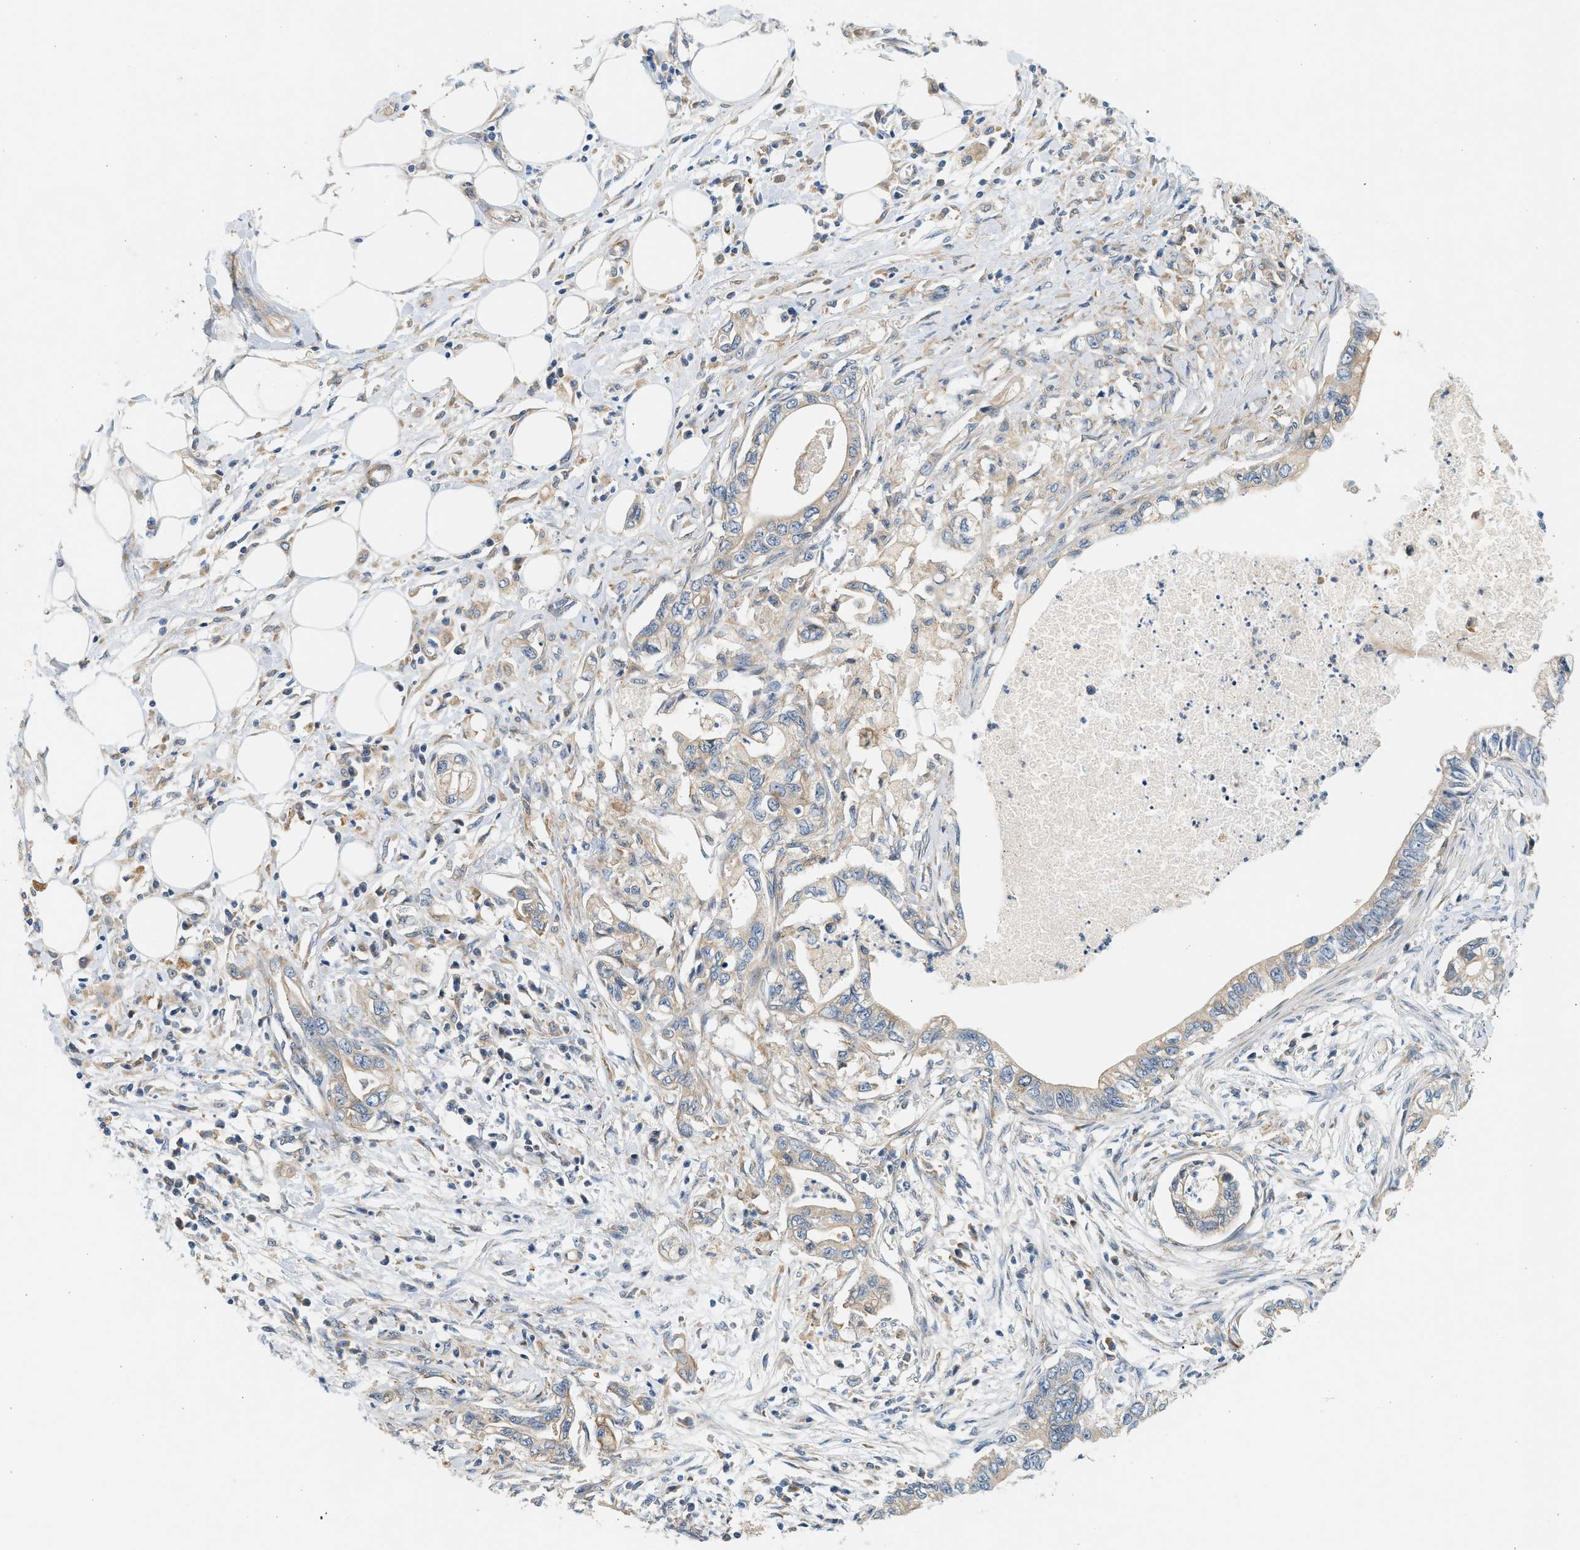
{"staining": {"intensity": "weak", "quantity": "25%-75%", "location": "cytoplasmic/membranous"}, "tissue": "pancreatic cancer", "cell_type": "Tumor cells", "image_type": "cancer", "snomed": [{"axis": "morphology", "description": "Adenocarcinoma, NOS"}, {"axis": "topography", "description": "Pancreas"}], "caption": "A brown stain highlights weak cytoplasmic/membranous staining of a protein in adenocarcinoma (pancreatic) tumor cells.", "gene": "KDELR2", "patient": {"sex": "male", "age": 56}}